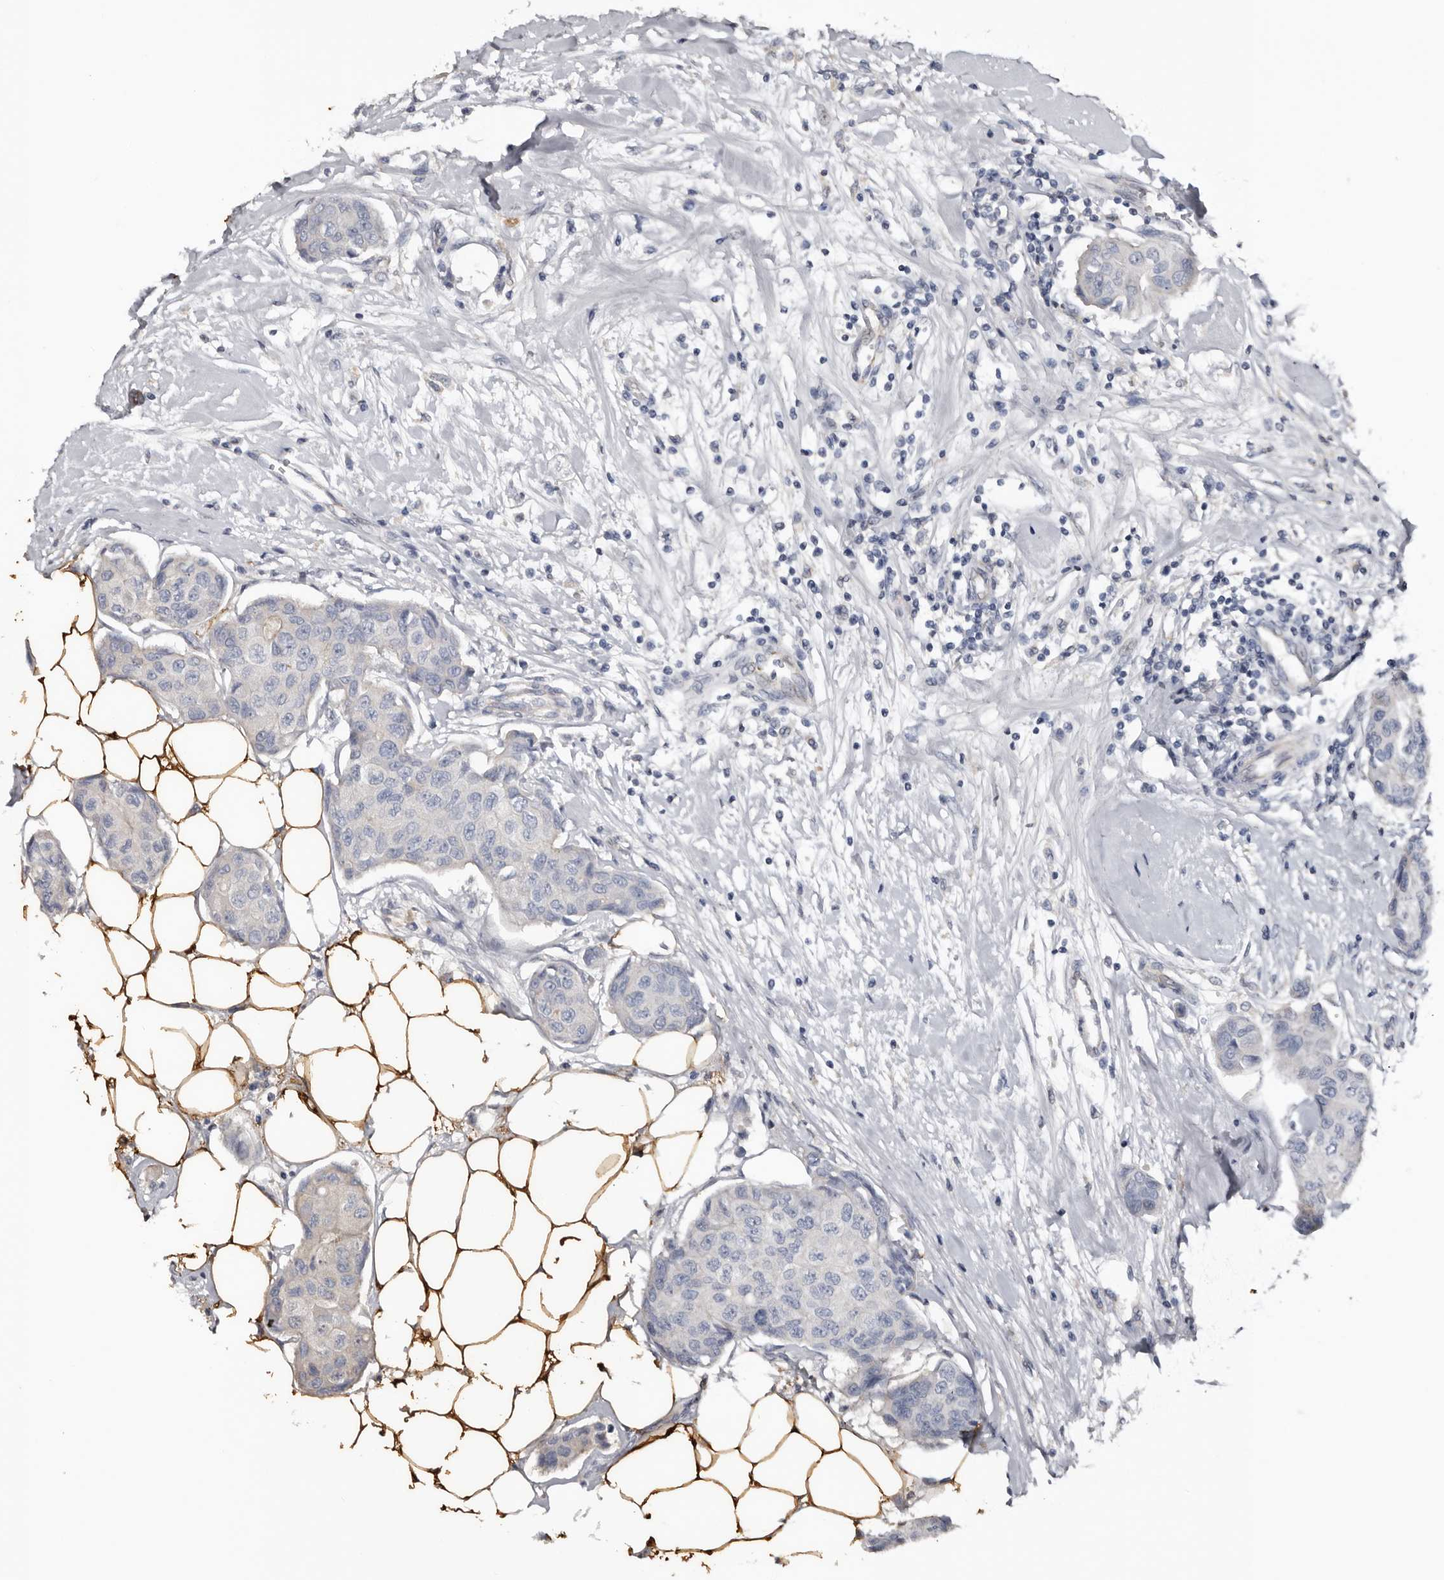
{"staining": {"intensity": "negative", "quantity": "none", "location": "none"}, "tissue": "breast cancer", "cell_type": "Tumor cells", "image_type": "cancer", "snomed": [{"axis": "morphology", "description": "Duct carcinoma"}, {"axis": "topography", "description": "Breast"}], "caption": "An immunohistochemistry image of breast cancer is shown. There is no staining in tumor cells of breast cancer.", "gene": "FABP7", "patient": {"sex": "female", "age": 80}}